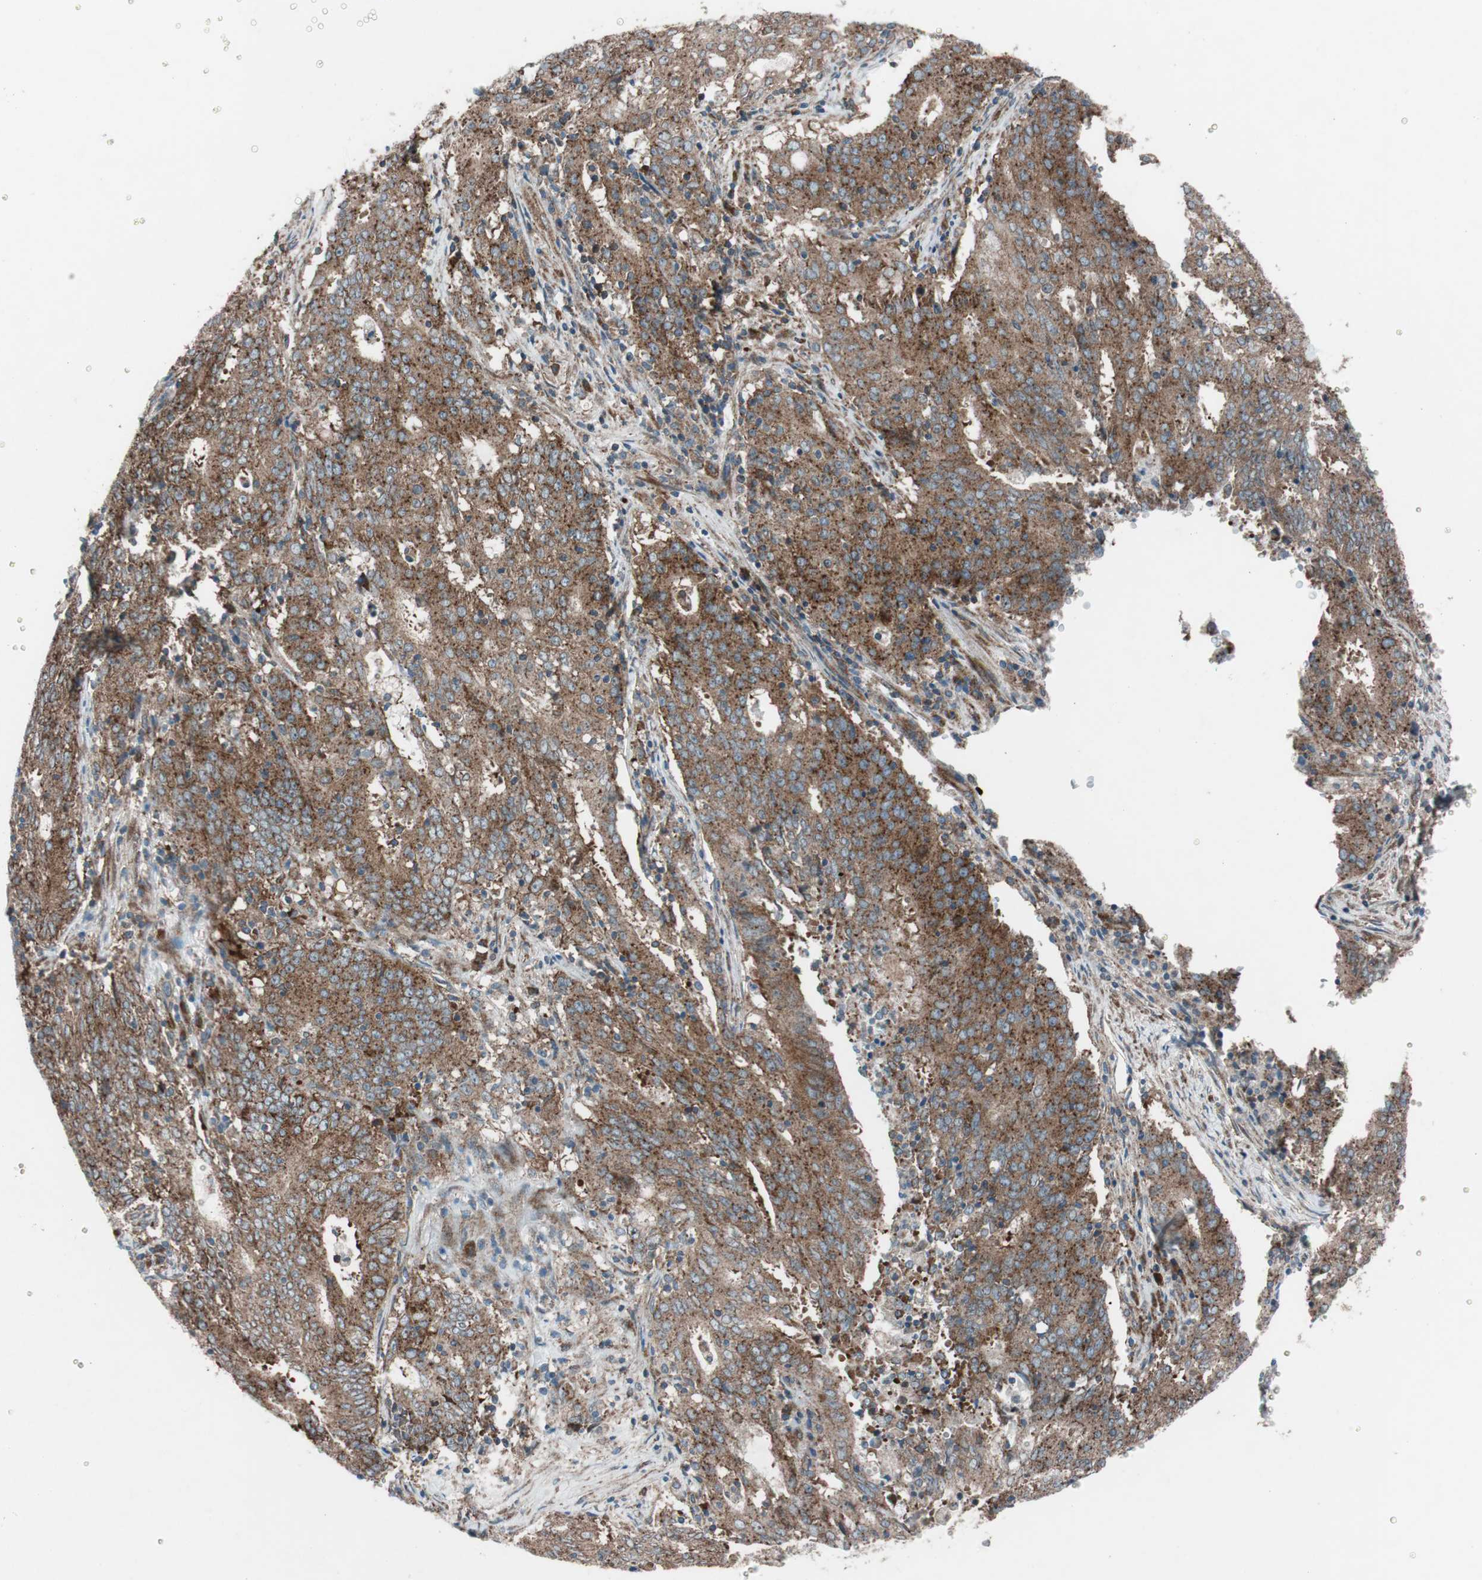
{"staining": {"intensity": "strong", "quantity": ">75%", "location": "cytoplasmic/membranous"}, "tissue": "cervical cancer", "cell_type": "Tumor cells", "image_type": "cancer", "snomed": [{"axis": "morphology", "description": "Adenocarcinoma, NOS"}, {"axis": "topography", "description": "Cervix"}], "caption": "A photomicrograph of cervical adenocarcinoma stained for a protein reveals strong cytoplasmic/membranous brown staining in tumor cells.", "gene": "CCL14", "patient": {"sex": "female", "age": 44}}